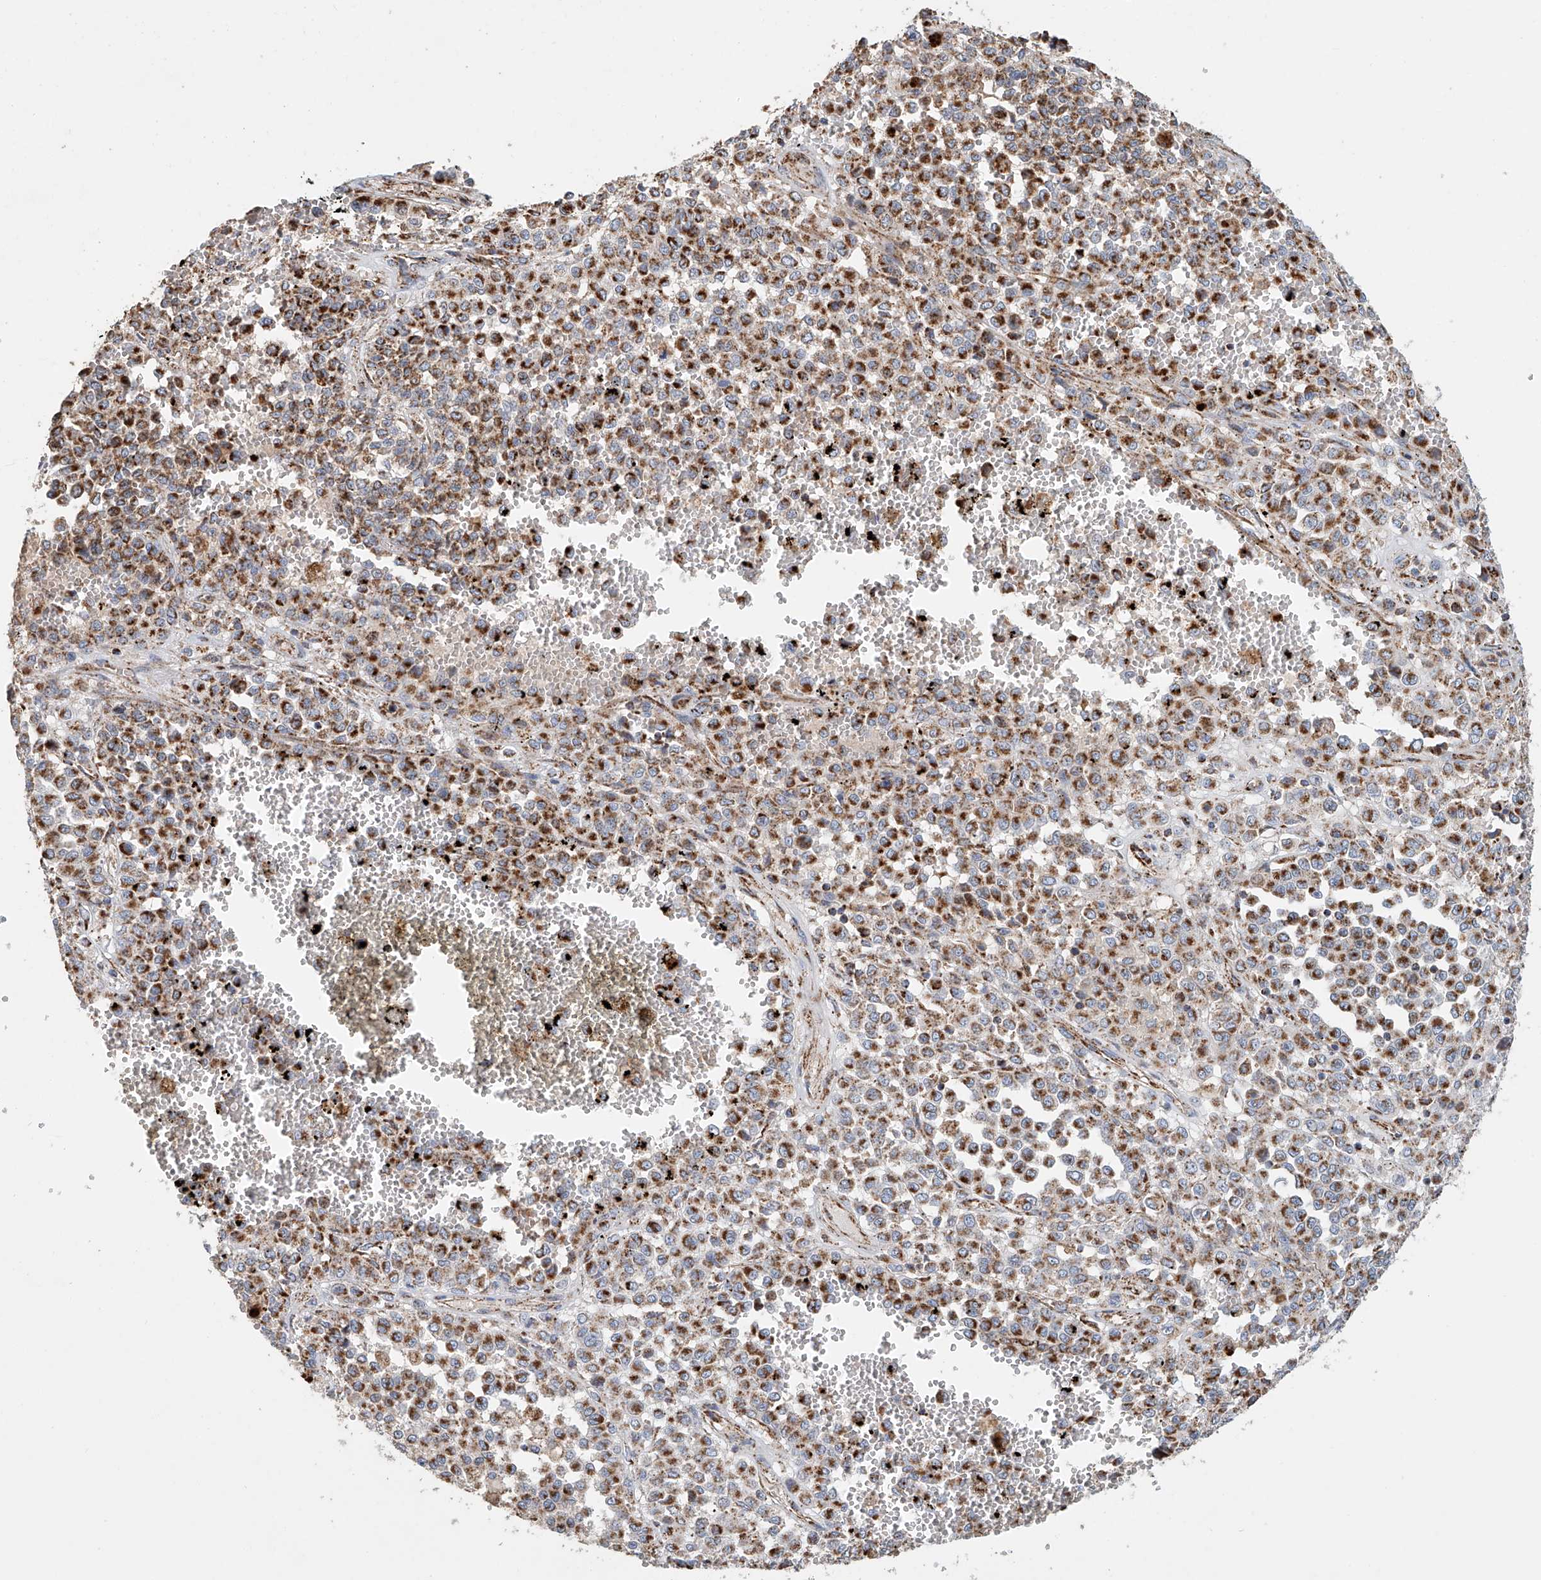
{"staining": {"intensity": "moderate", "quantity": ">75%", "location": "cytoplasmic/membranous"}, "tissue": "melanoma", "cell_type": "Tumor cells", "image_type": "cancer", "snomed": [{"axis": "morphology", "description": "Malignant melanoma, Metastatic site"}, {"axis": "topography", "description": "Pancreas"}], "caption": "A brown stain shows moderate cytoplasmic/membranous expression of a protein in malignant melanoma (metastatic site) tumor cells.", "gene": "MCL1", "patient": {"sex": "female", "age": 30}}